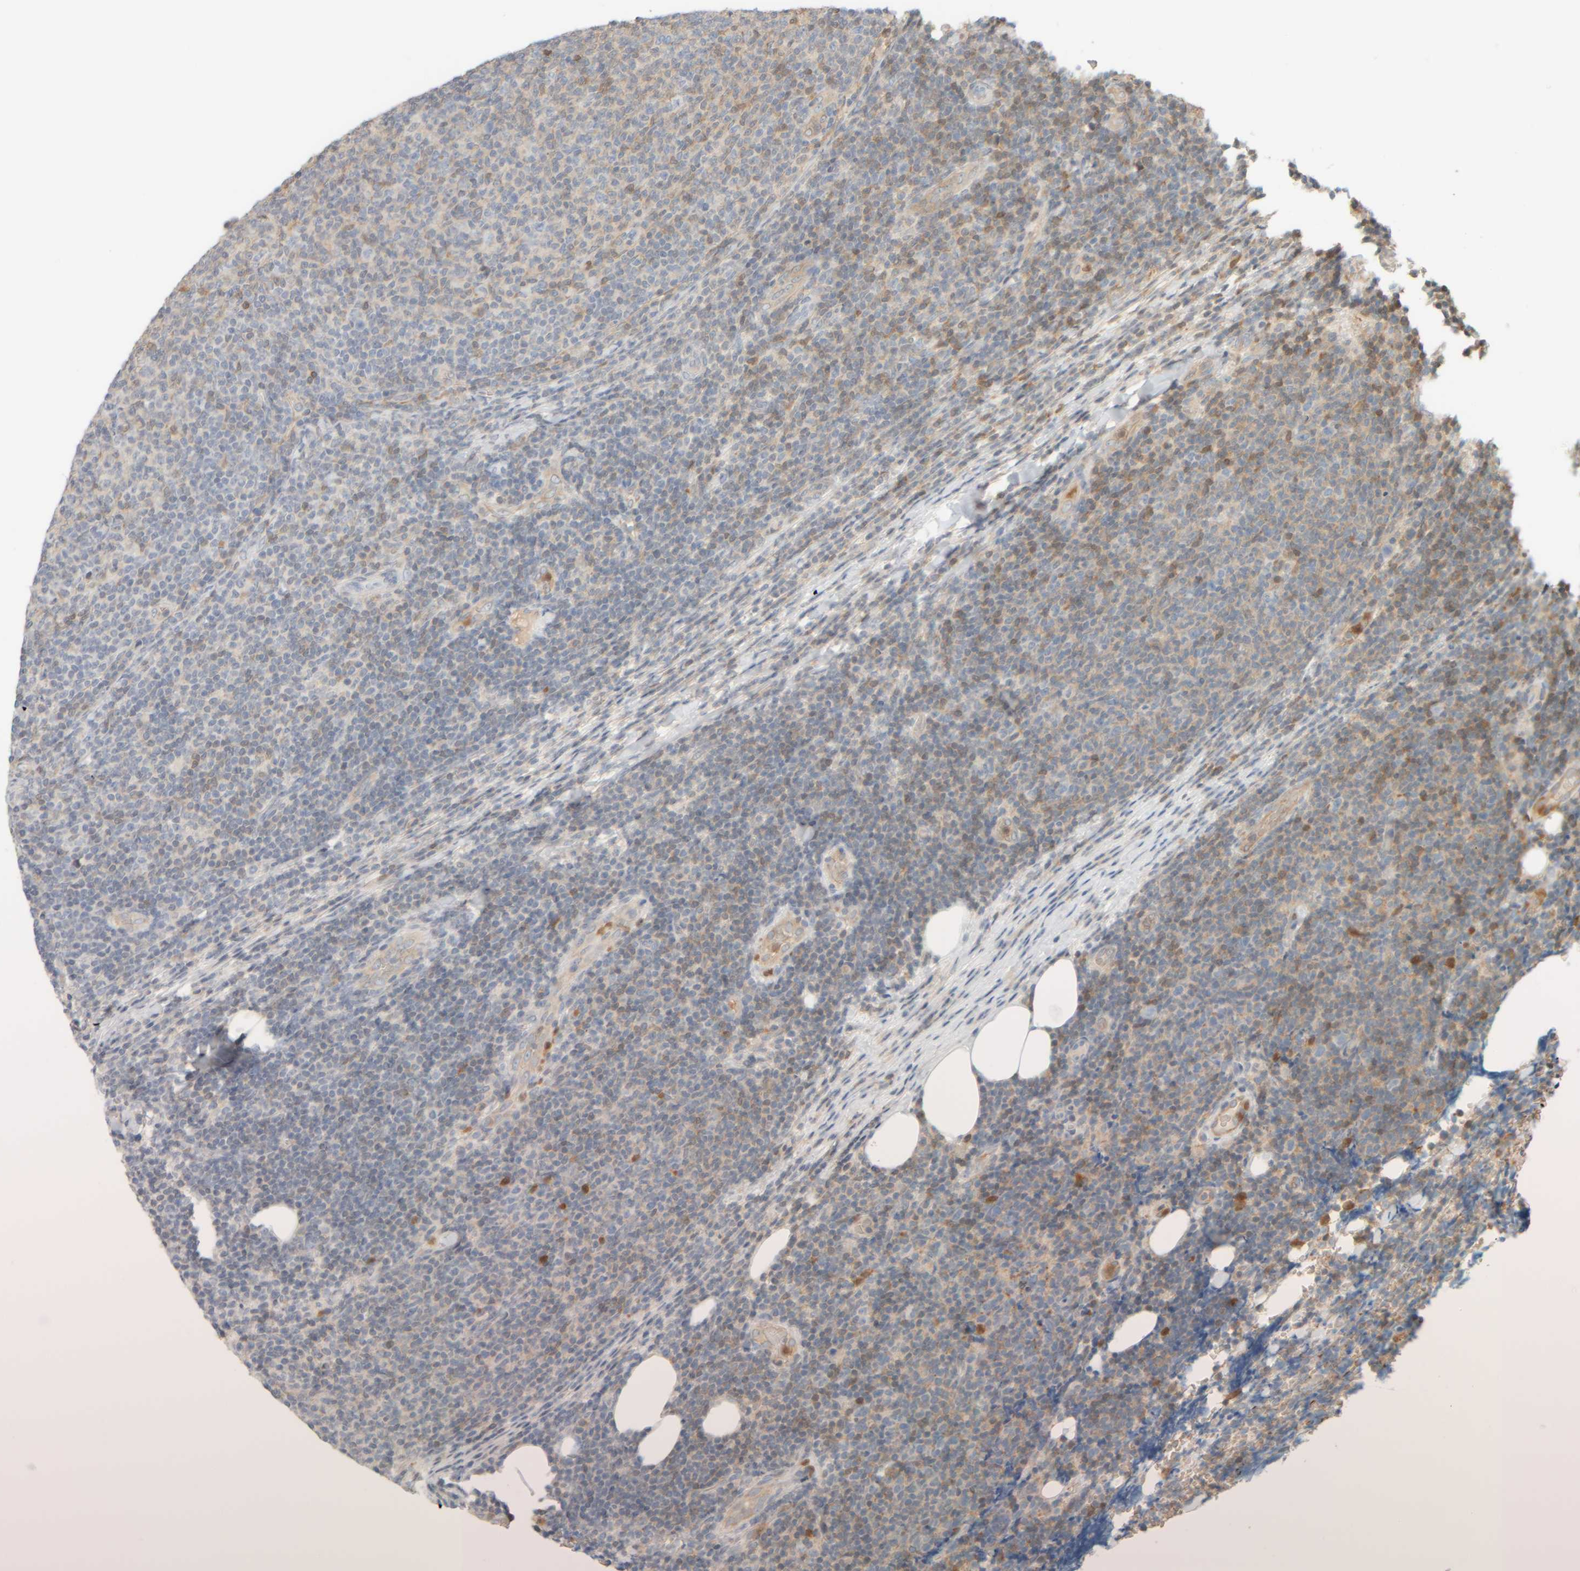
{"staining": {"intensity": "weak", "quantity": "<25%", "location": "cytoplasmic/membranous"}, "tissue": "lymphoma", "cell_type": "Tumor cells", "image_type": "cancer", "snomed": [{"axis": "morphology", "description": "Malignant lymphoma, non-Hodgkin's type, Low grade"}, {"axis": "topography", "description": "Lymph node"}], "caption": "DAB immunohistochemical staining of low-grade malignant lymphoma, non-Hodgkin's type displays no significant expression in tumor cells.", "gene": "PTGES3L-AARSD1", "patient": {"sex": "male", "age": 66}}